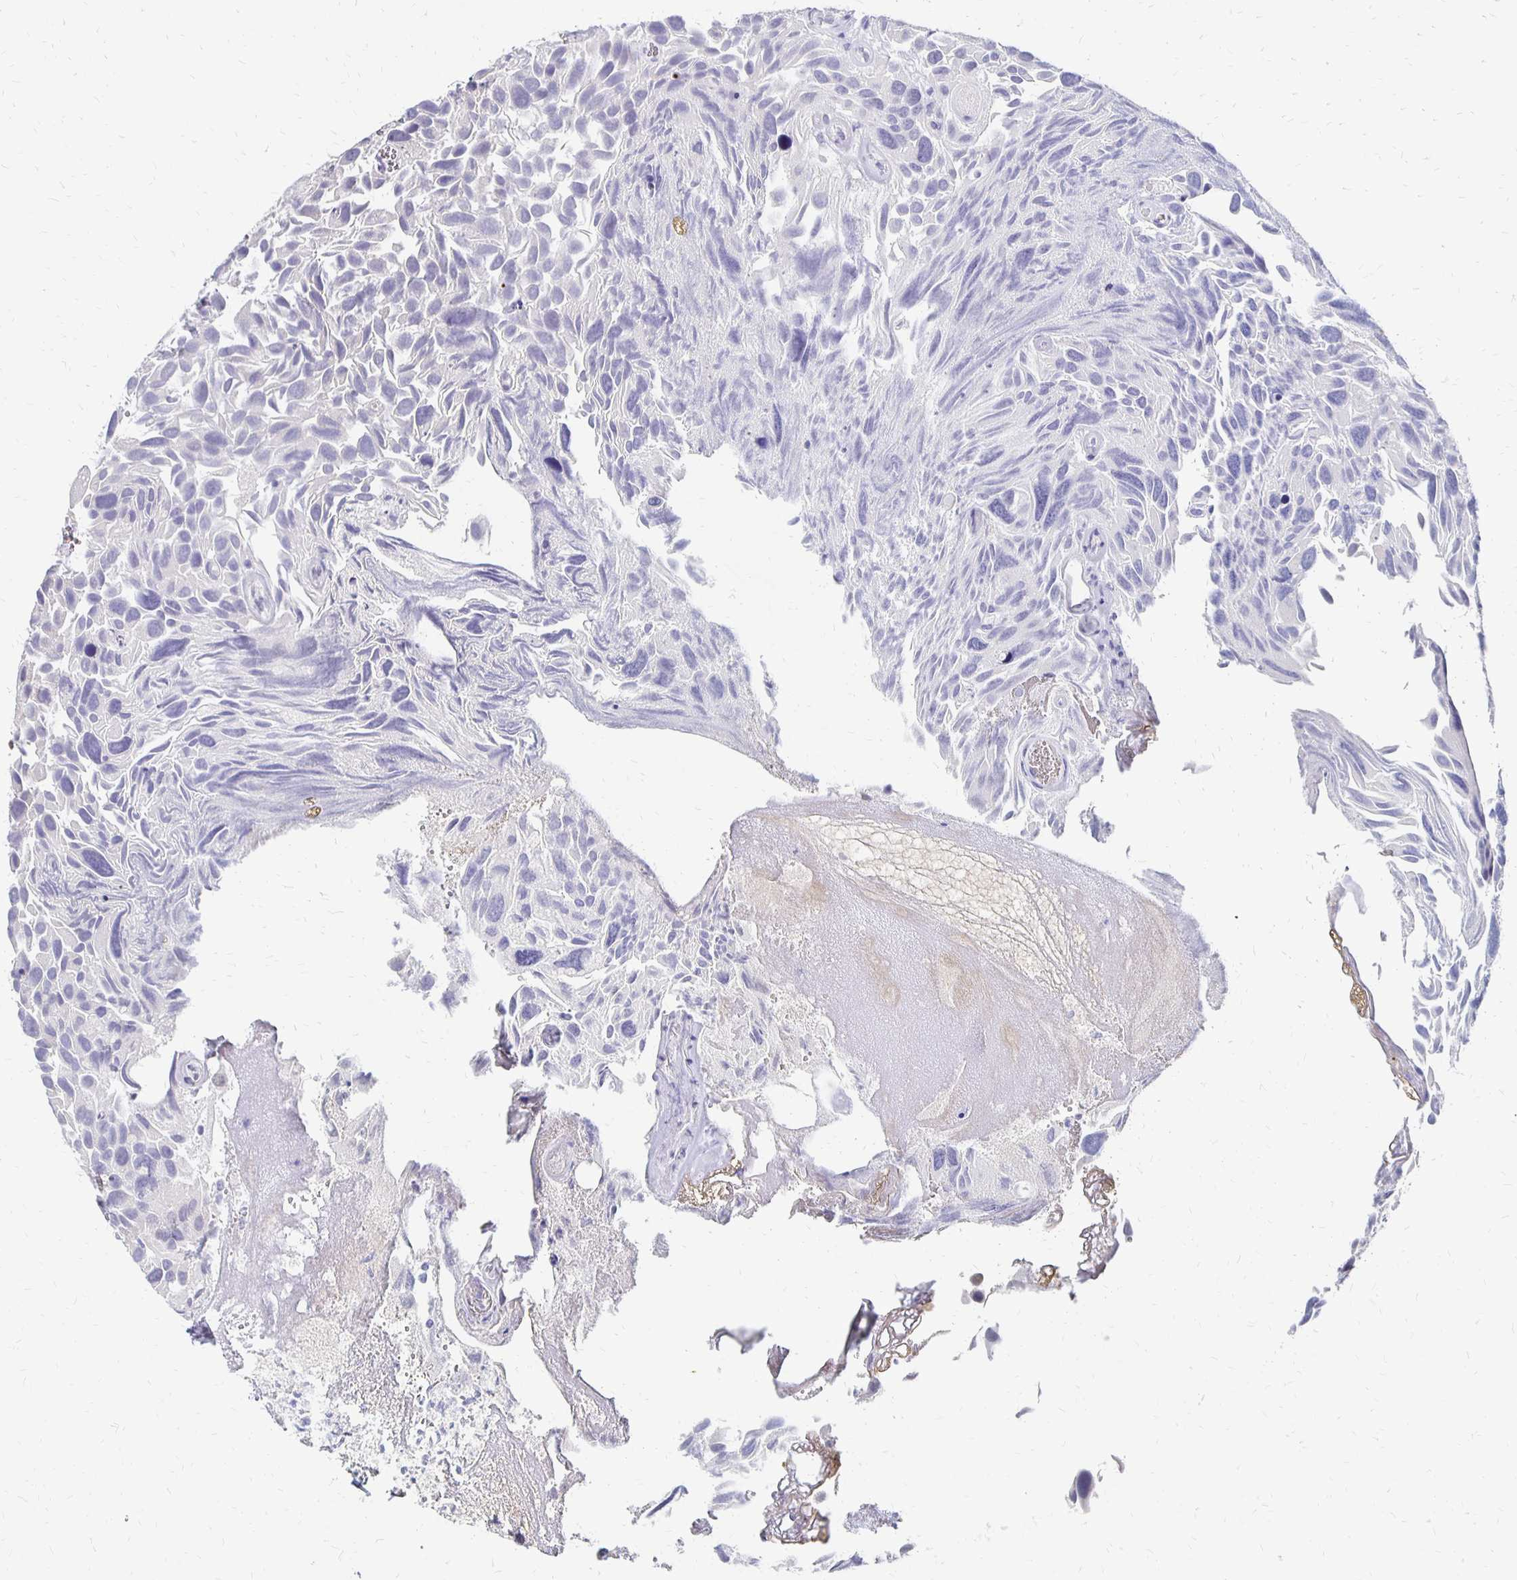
{"staining": {"intensity": "negative", "quantity": "none", "location": "none"}, "tissue": "urothelial cancer", "cell_type": "Tumor cells", "image_type": "cancer", "snomed": [{"axis": "morphology", "description": "Urothelial carcinoma, Low grade"}, {"axis": "topography", "description": "Urinary bladder"}], "caption": "Immunohistochemistry (IHC) image of neoplastic tissue: human low-grade urothelial carcinoma stained with DAB demonstrates no significant protein staining in tumor cells.", "gene": "ATOSB", "patient": {"sex": "female", "age": 69}}